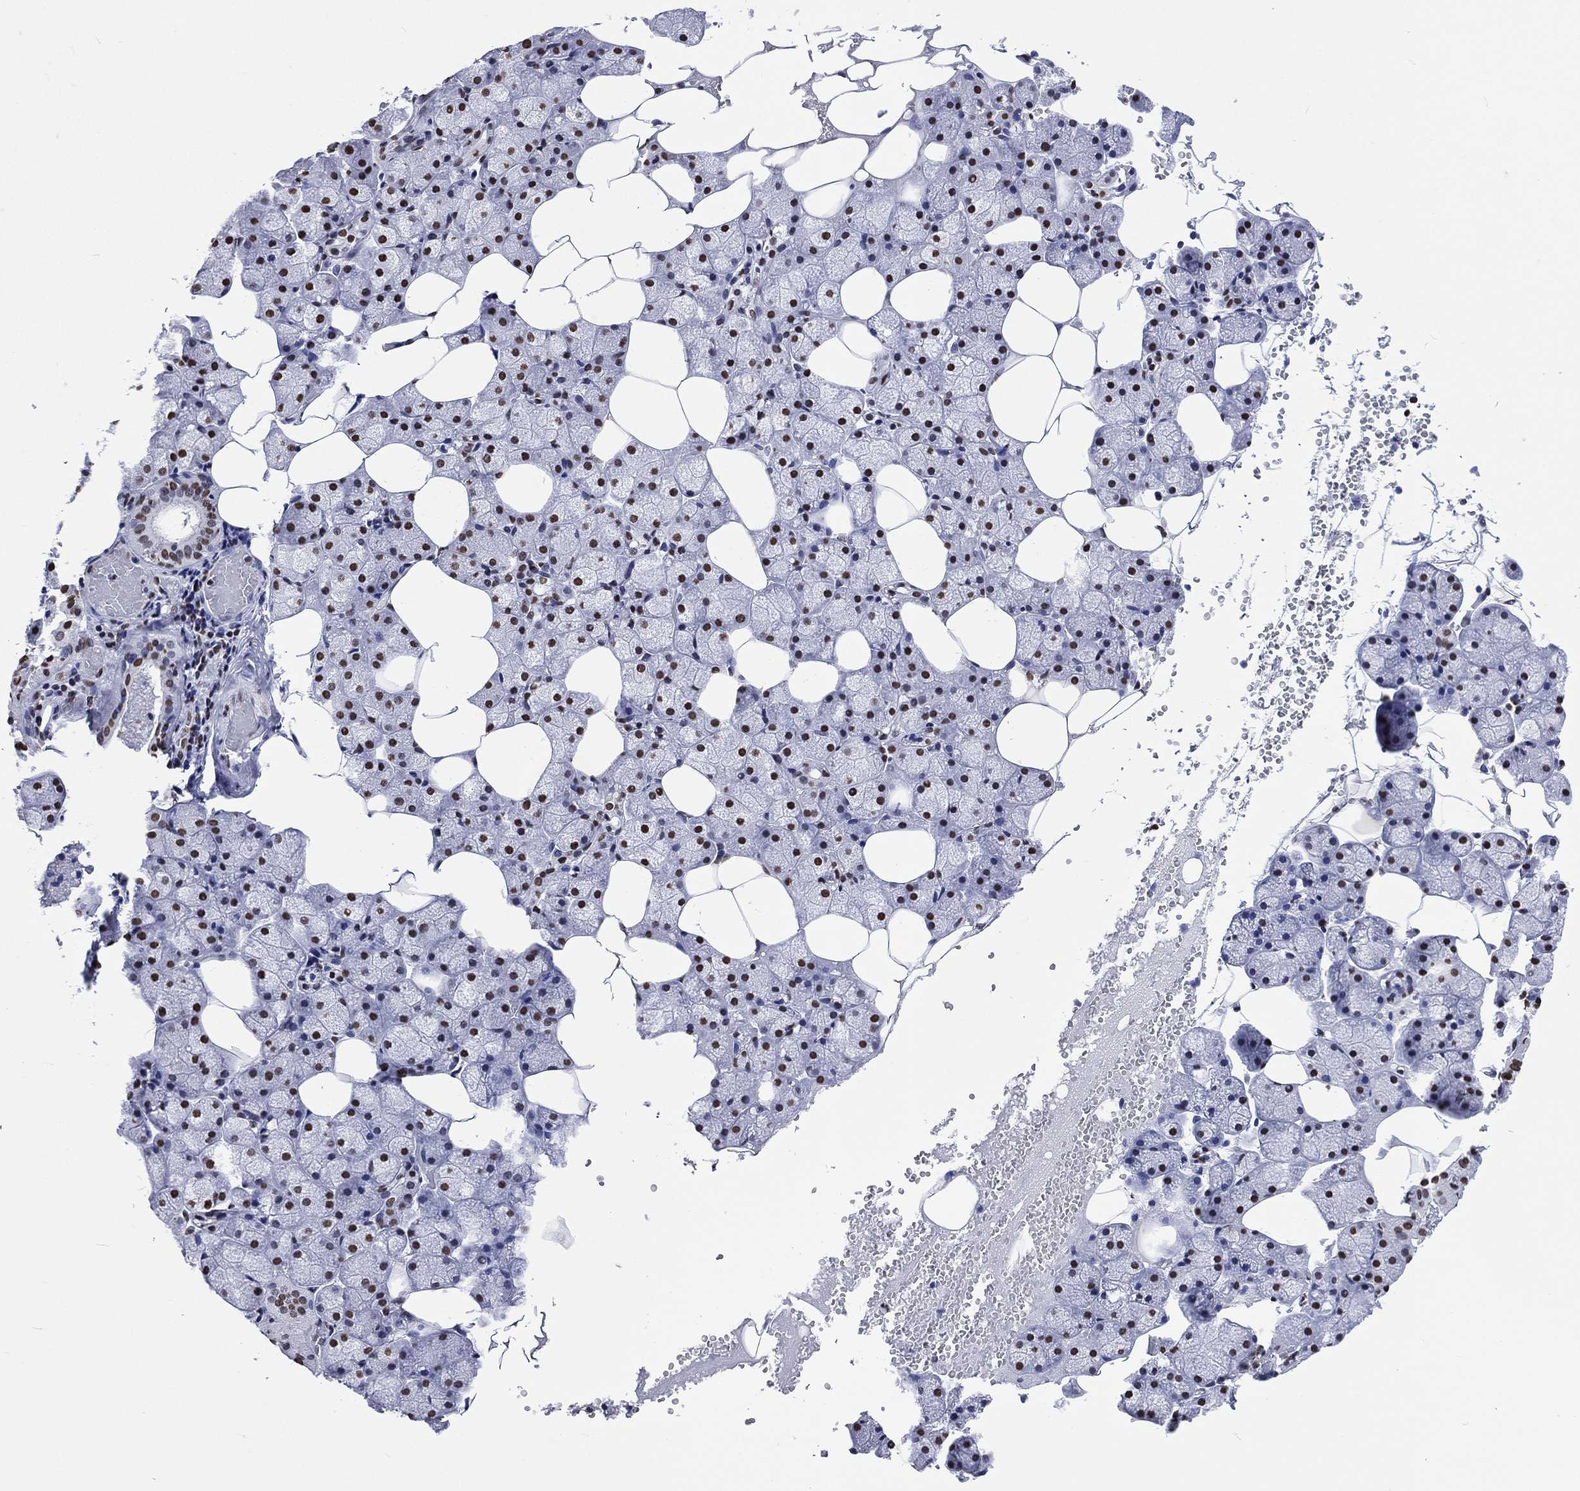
{"staining": {"intensity": "strong", "quantity": "25%-75%", "location": "nuclear"}, "tissue": "salivary gland", "cell_type": "Glandular cells", "image_type": "normal", "snomed": [{"axis": "morphology", "description": "Normal tissue, NOS"}, {"axis": "topography", "description": "Salivary gland"}], "caption": "Unremarkable salivary gland shows strong nuclear positivity in approximately 25%-75% of glandular cells, visualized by immunohistochemistry. The protein of interest is shown in brown color, while the nuclei are stained blue.", "gene": "RETREG2", "patient": {"sex": "male", "age": 38}}